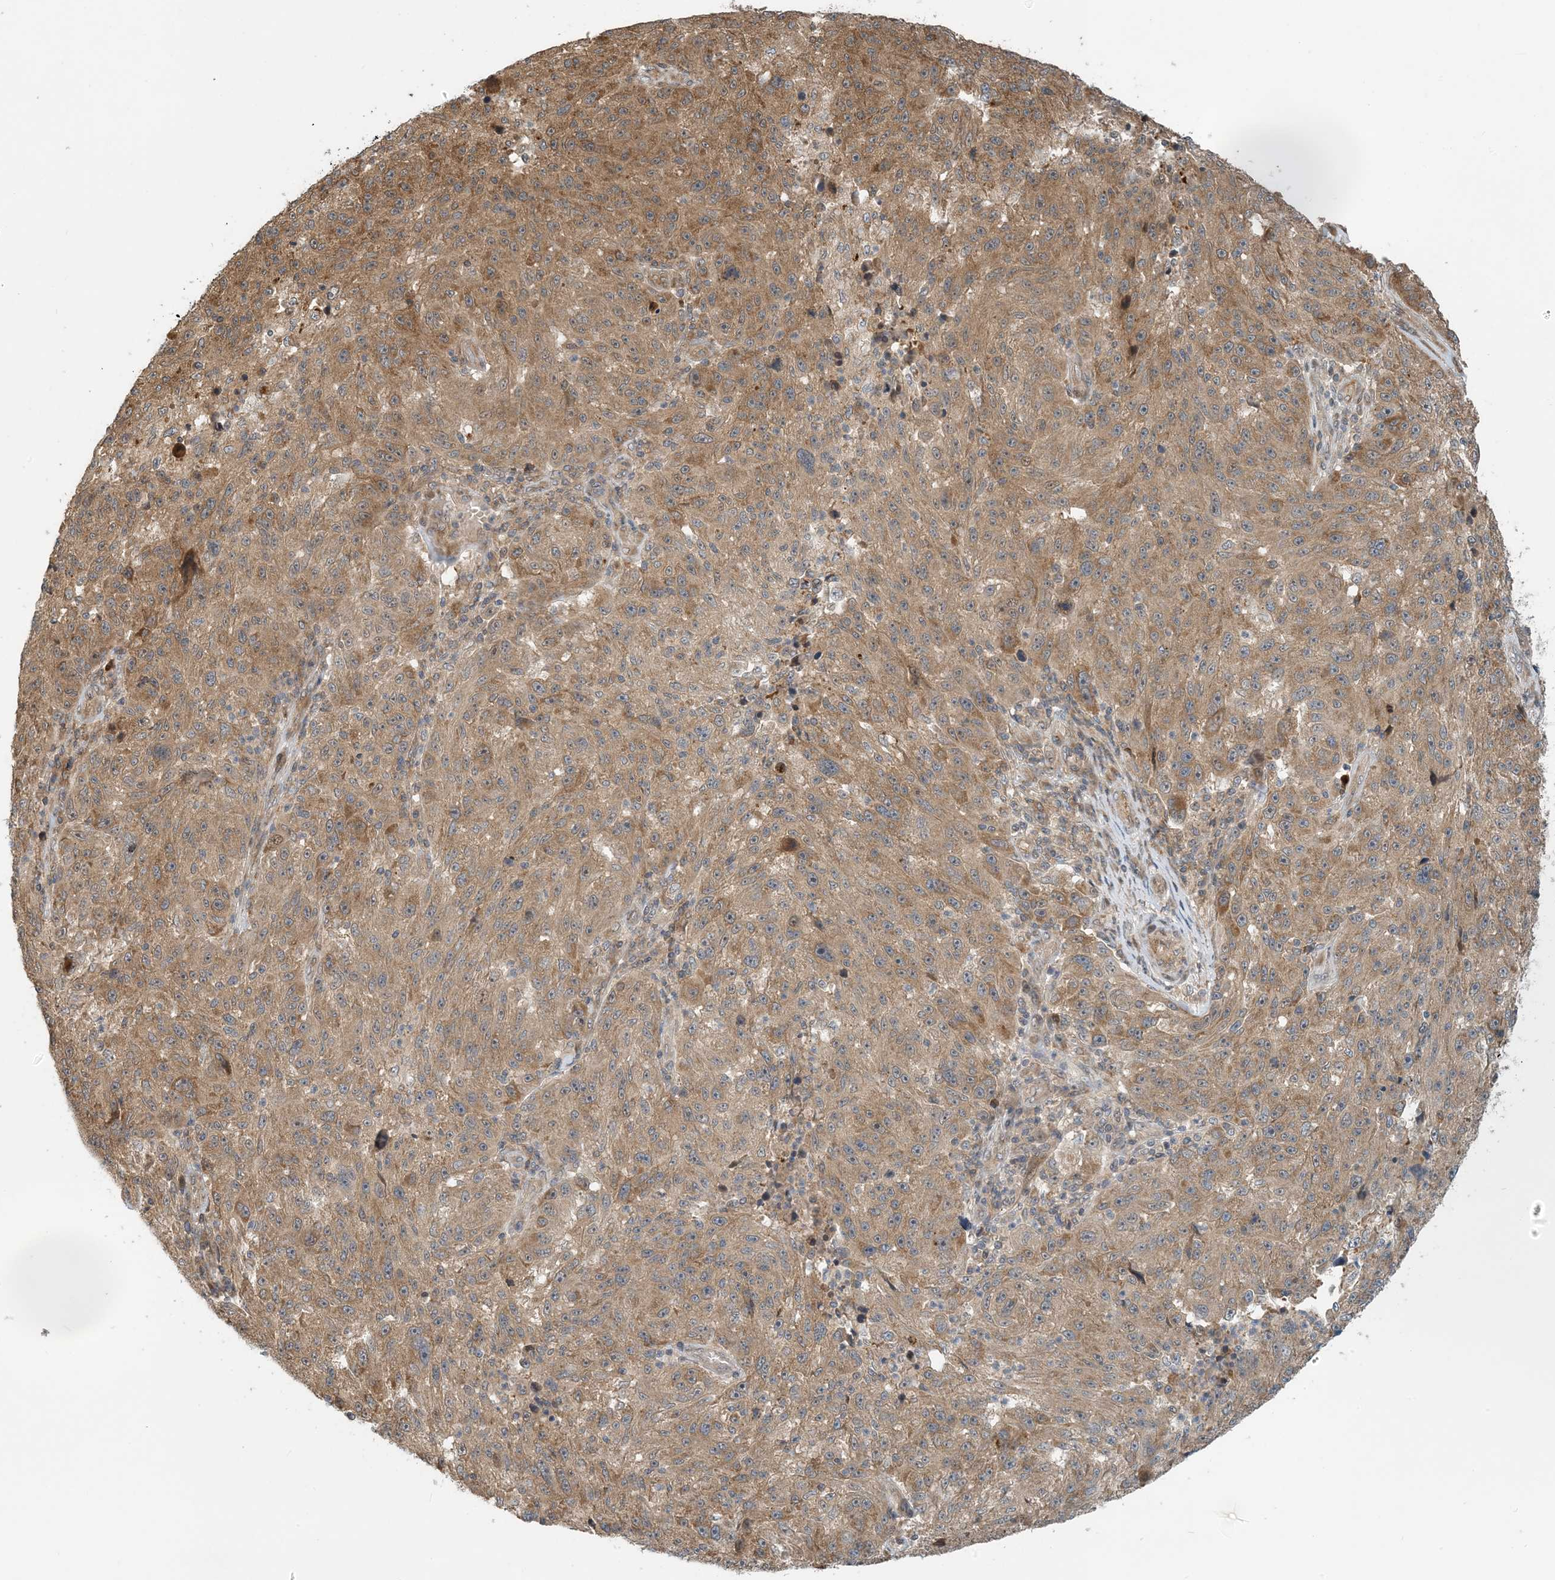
{"staining": {"intensity": "moderate", "quantity": ">75%", "location": "cytoplasmic/membranous"}, "tissue": "melanoma", "cell_type": "Tumor cells", "image_type": "cancer", "snomed": [{"axis": "morphology", "description": "Malignant melanoma, NOS"}, {"axis": "topography", "description": "Skin"}], "caption": "Protein expression analysis of human melanoma reveals moderate cytoplasmic/membranous expression in about >75% of tumor cells. (DAB IHC, brown staining for protein, blue staining for nuclei).", "gene": "ZBTB3", "patient": {"sex": "male", "age": 53}}